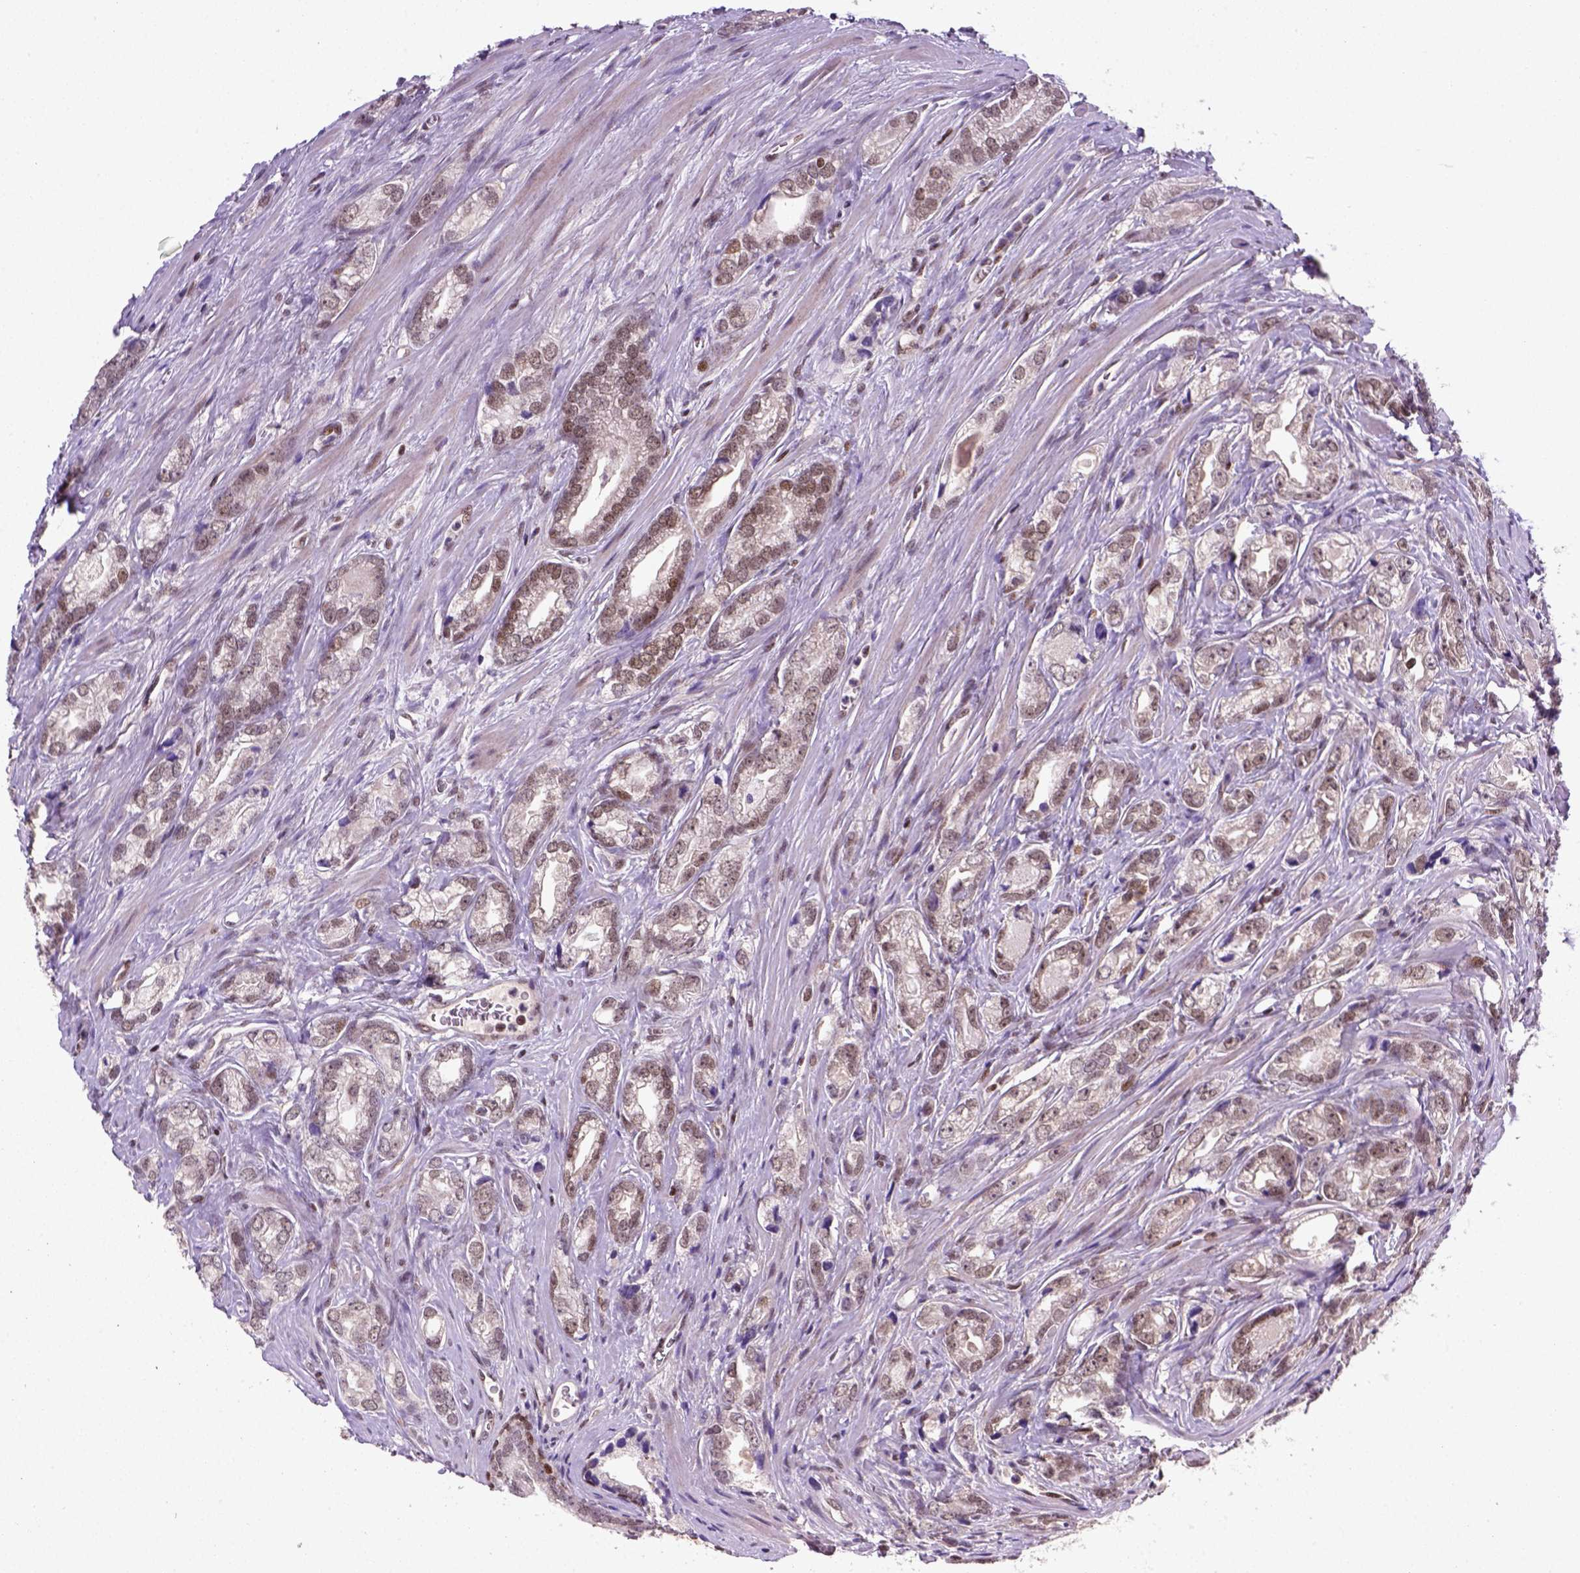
{"staining": {"intensity": "weak", "quantity": "25%-75%", "location": "nuclear"}, "tissue": "prostate cancer", "cell_type": "Tumor cells", "image_type": "cancer", "snomed": [{"axis": "morphology", "description": "Adenocarcinoma, NOS"}, {"axis": "morphology", "description": "Adenocarcinoma, High grade"}, {"axis": "topography", "description": "Prostate"}], "caption": "Immunohistochemical staining of high-grade adenocarcinoma (prostate) exhibits low levels of weak nuclear positivity in approximately 25%-75% of tumor cells.", "gene": "MGMT", "patient": {"sex": "male", "age": 70}}